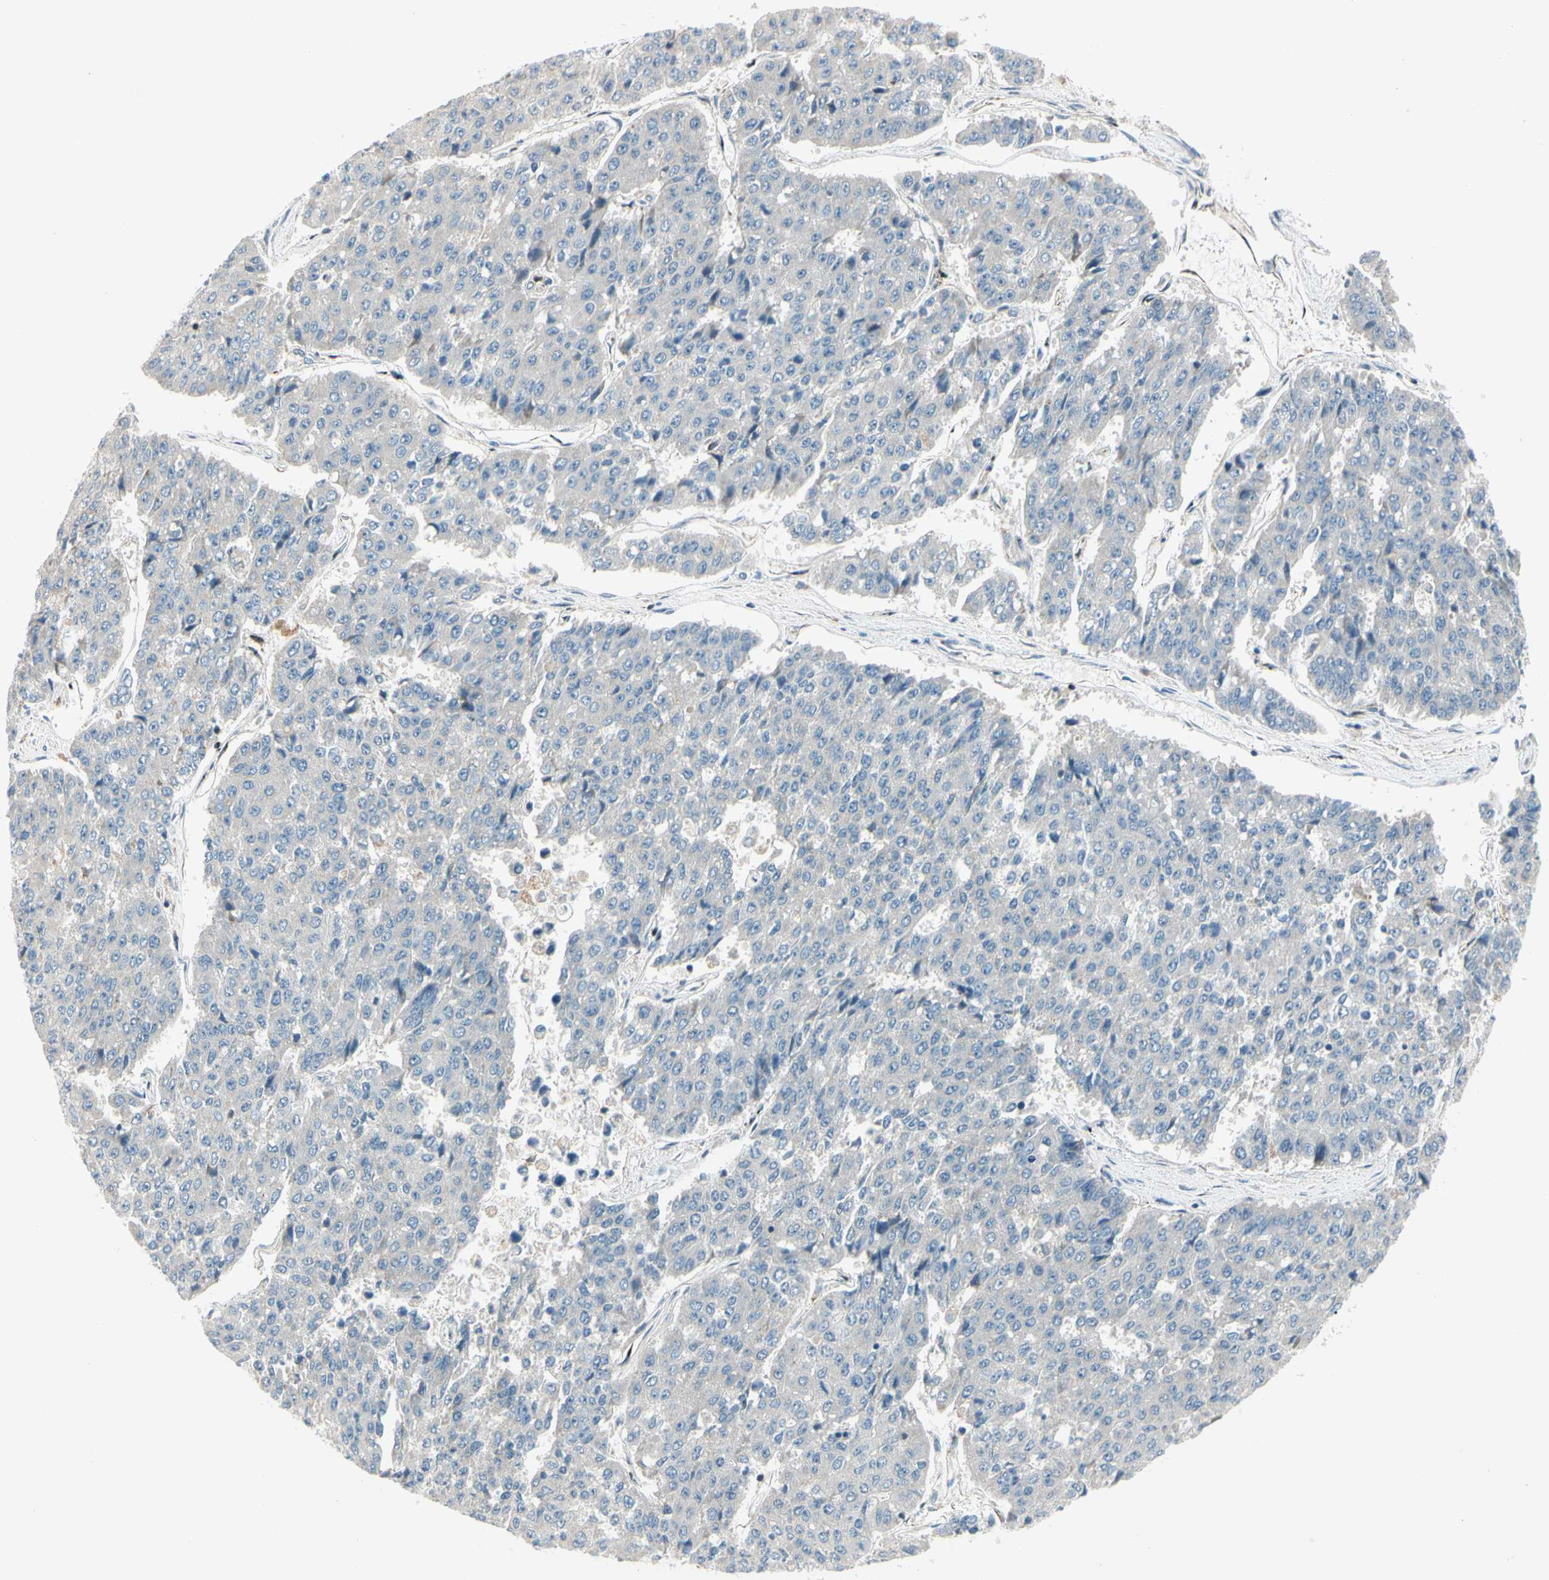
{"staining": {"intensity": "negative", "quantity": "none", "location": "none"}, "tissue": "pancreatic cancer", "cell_type": "Tumor cells", "image_type": "cancer", "snomed": [{"axis": "morphology", "description": "Adenocarcinoma, NOS"}, {"axis": "topography", "description": "Pancreas"}], "caption": "Immunohistochemistry of pancreatic cancer (adenocarcinoma) reveals no positivity in tumor cells.", "gene": "CDH6", "patient": {"sex": "male", "age": 50}}